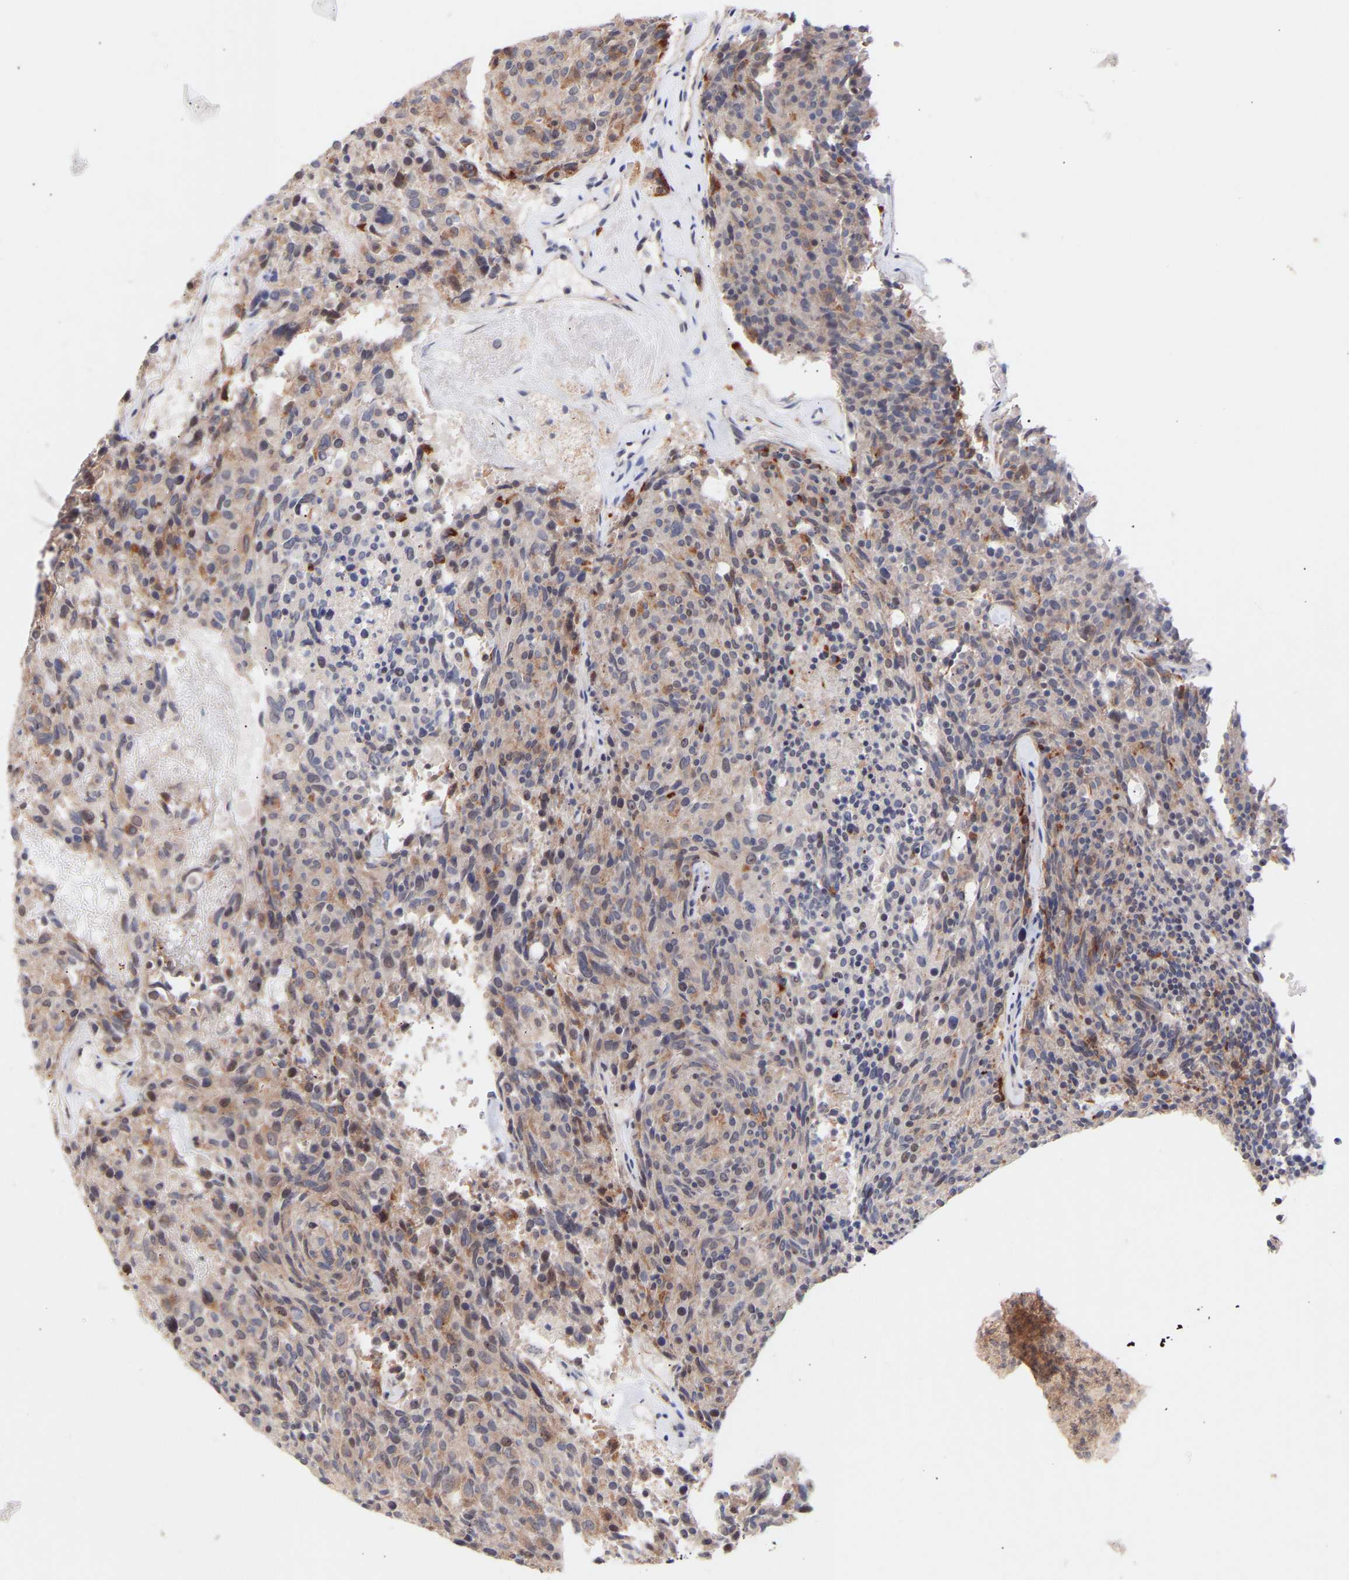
{"staining": {"intensity": "moderate", "quantity": "25%-75%", "location": "cytoplasmic/membranous"}, "tissue": "carcinoid", "cell_type": "Tumor cells", "image_type": "cancer", "snomed": [{"axis": "morphology", "description": "Carcinoid, malignant, NOS"}, {"axis": "topography", "description": "Pancreas"}], "caption": "A high-resolution image shows IHC staining of carcinoid (malignant), which displays moderate cytoplasmic/membranous expression in approximately 25%-75% of tumor cells.", "gene": "PDLIM5", "patient": {"sex": "female", "age": 54}}